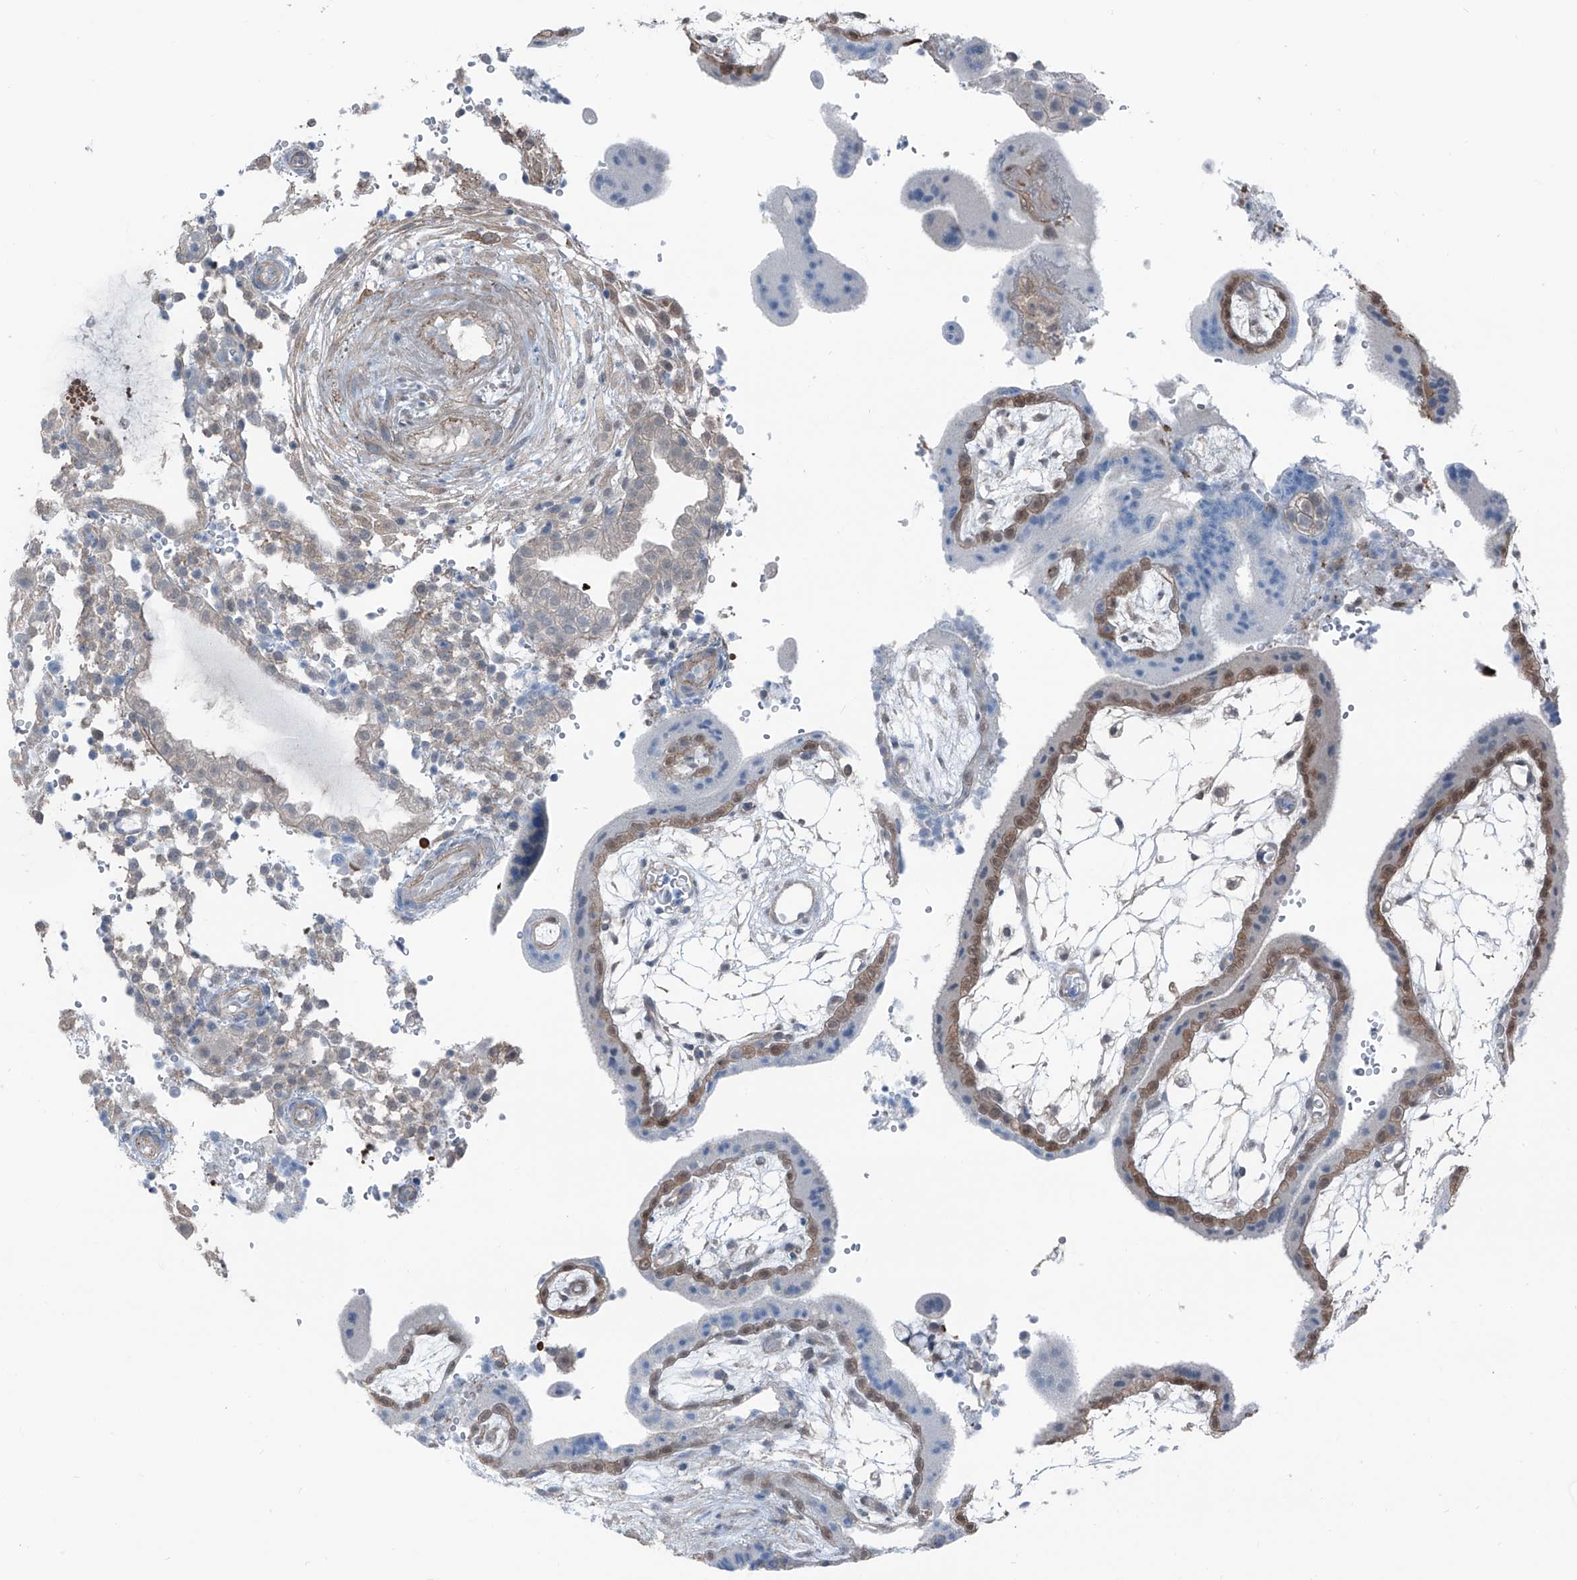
{"staining": {"intensity": "moderate", "quantity": "25%-75%", "location": "cytoplasmic/membranous,nuclear"}, "tissue": "placenta", "cell_type": "Trophoblastic cells", "image_type": "normal", "snomed": [{"axis": "morphology", "description": "Normal tissue, NOS"}, {"axis": "topography", "description": "Placenta"}], "caption": "Human placenta stained for a protein (brown) reveals moderate cytoplasmic/membranous,nuclear positive staining in about 25%-75% of trophoblastic cells.", "gene": "HSPB11", "patient": {"sex": "female", "age": 18}}